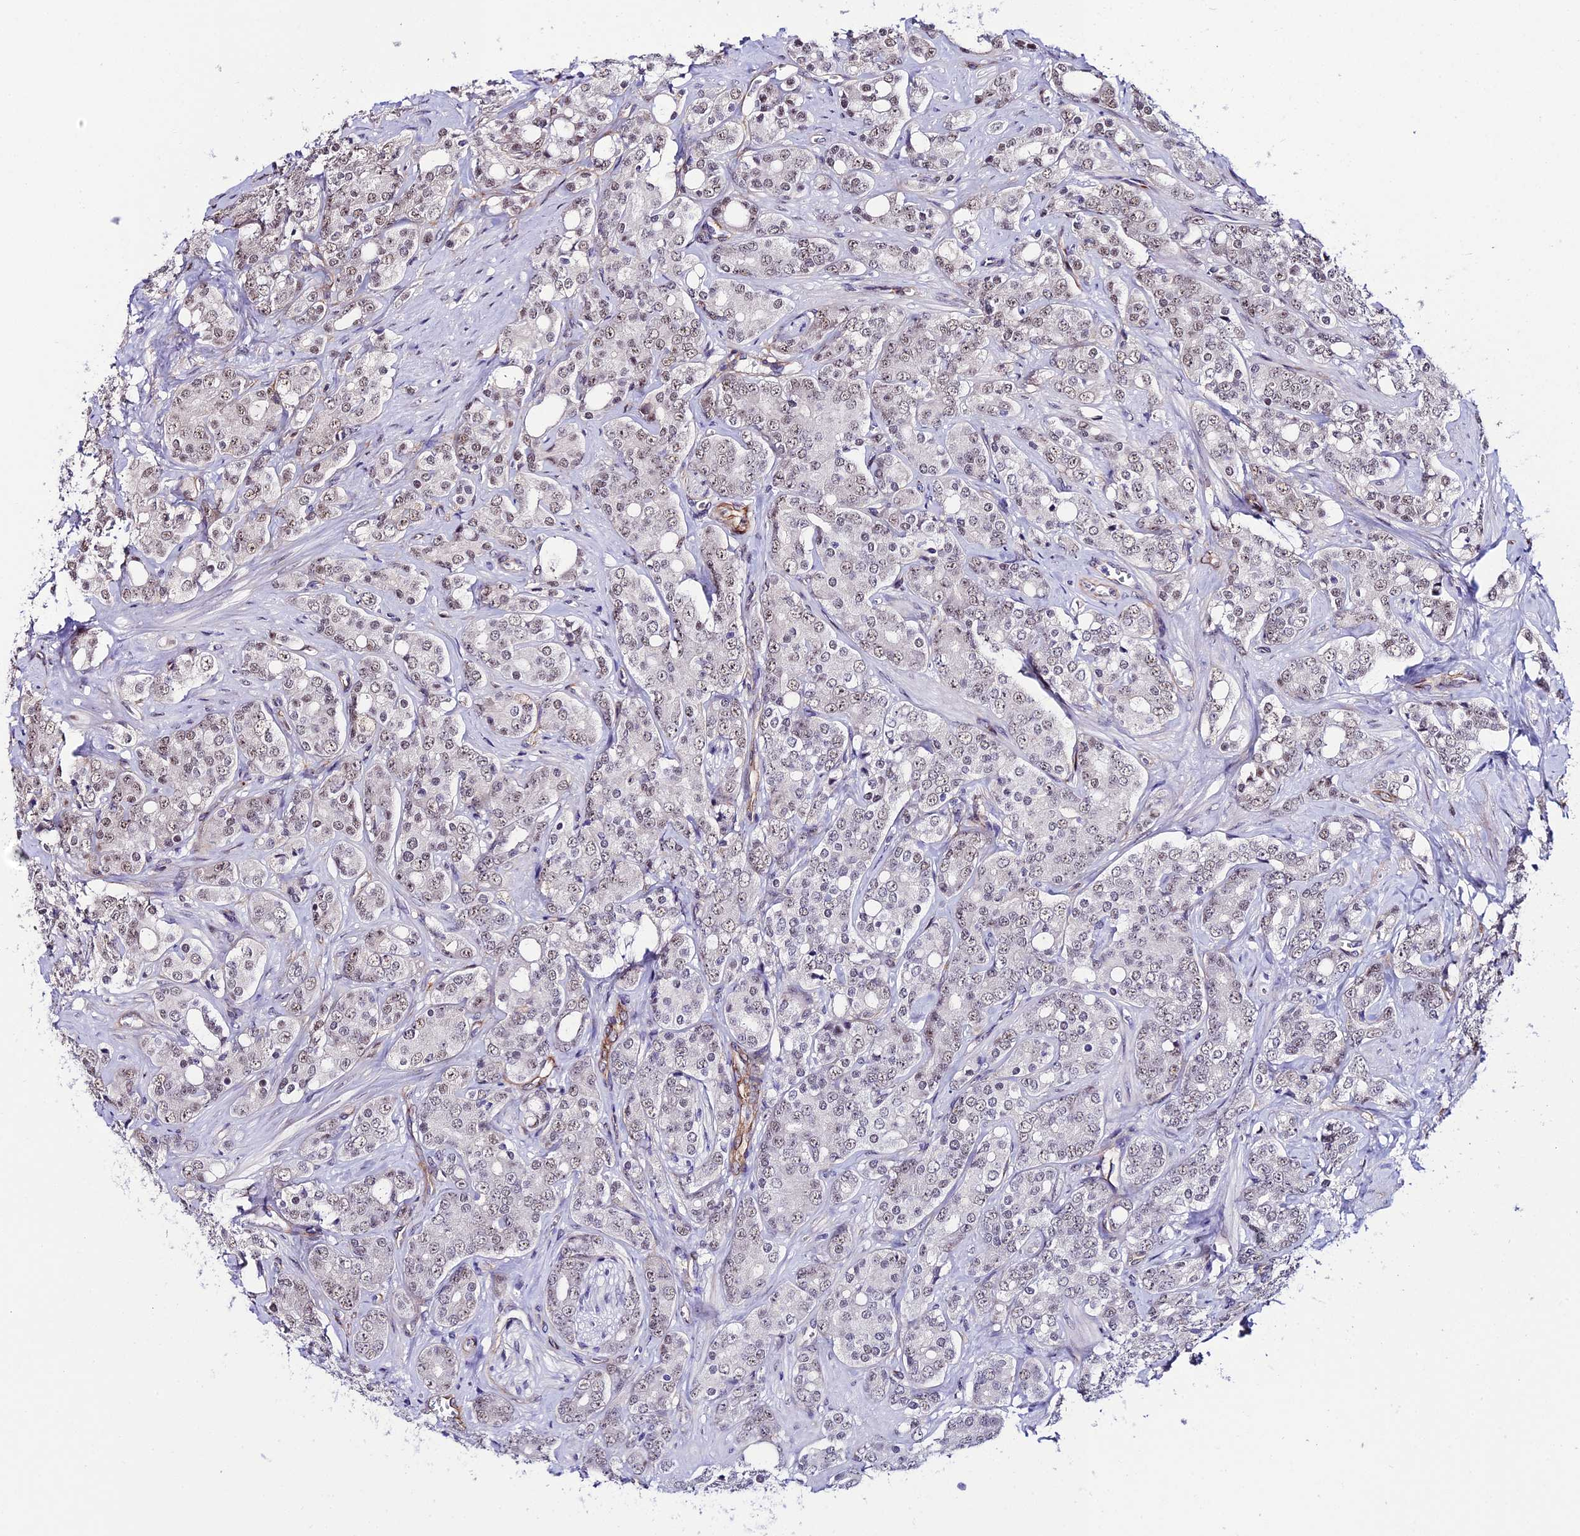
{"staining": {"intensity": "weak", "quantity": "<25%", "location": "nuclear"}, "tissue": "prostate cancer", "cell_type": "Tumor cells", "image_type": "cancer", "snomed": [{"axis": "morphology", "description": "Adenocarcinoma, High grade"}, {"axis": "topography", "description": "Prostate"}], "caption": "This is an immunohistochemistry (IHC) micrograph of human prostate cancer. There is no expression in tumor cells.", "gene": "SYT15", "patient": {"sex": "male", "age": 62}}